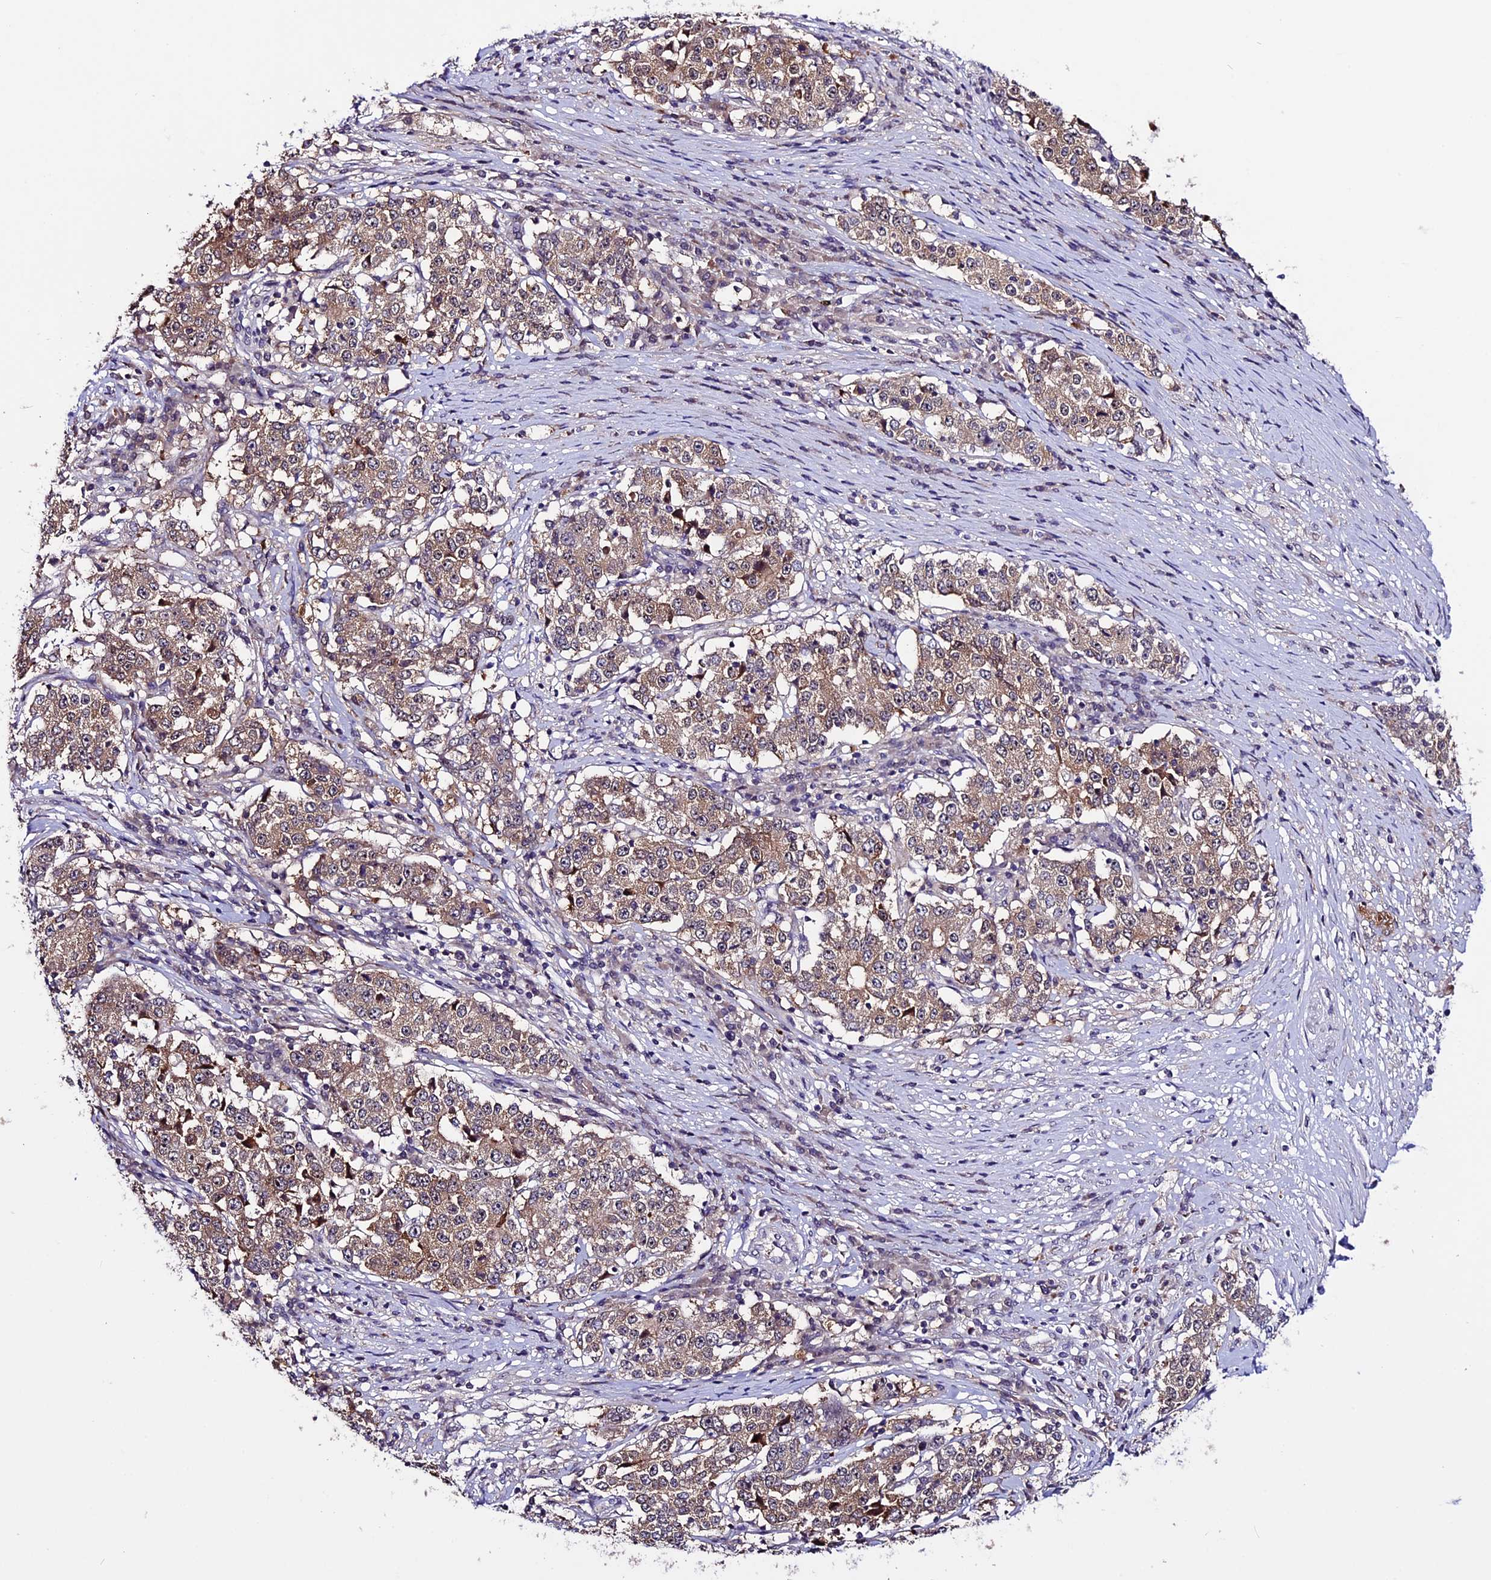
{"staining": {"intensity": "moderate", "quantity": ">75%", "location": "cytoplasmic/membranous"}, "tissue": "stomach cancer", "cell_type": "Tumor cells", "image_type": "cancer", "snomed": [{"axis": "morphology", "description": "Adenocarcinoma, NOS"}, {"axis": "topography", "description": "Stomach"}], "caption": "Immunohistochemical staining of adenocarcinoma (stomach) reveals medium levels of moderate cytoplasmic/membranous protein staining in about >75% of tumor cells. Using DAB (brown) and hematoxylin (blue) stains, captured at high magnification using brightfield microscopy.", "gene": "XKR7", "patient": {"sex": "male", "age": 59}}